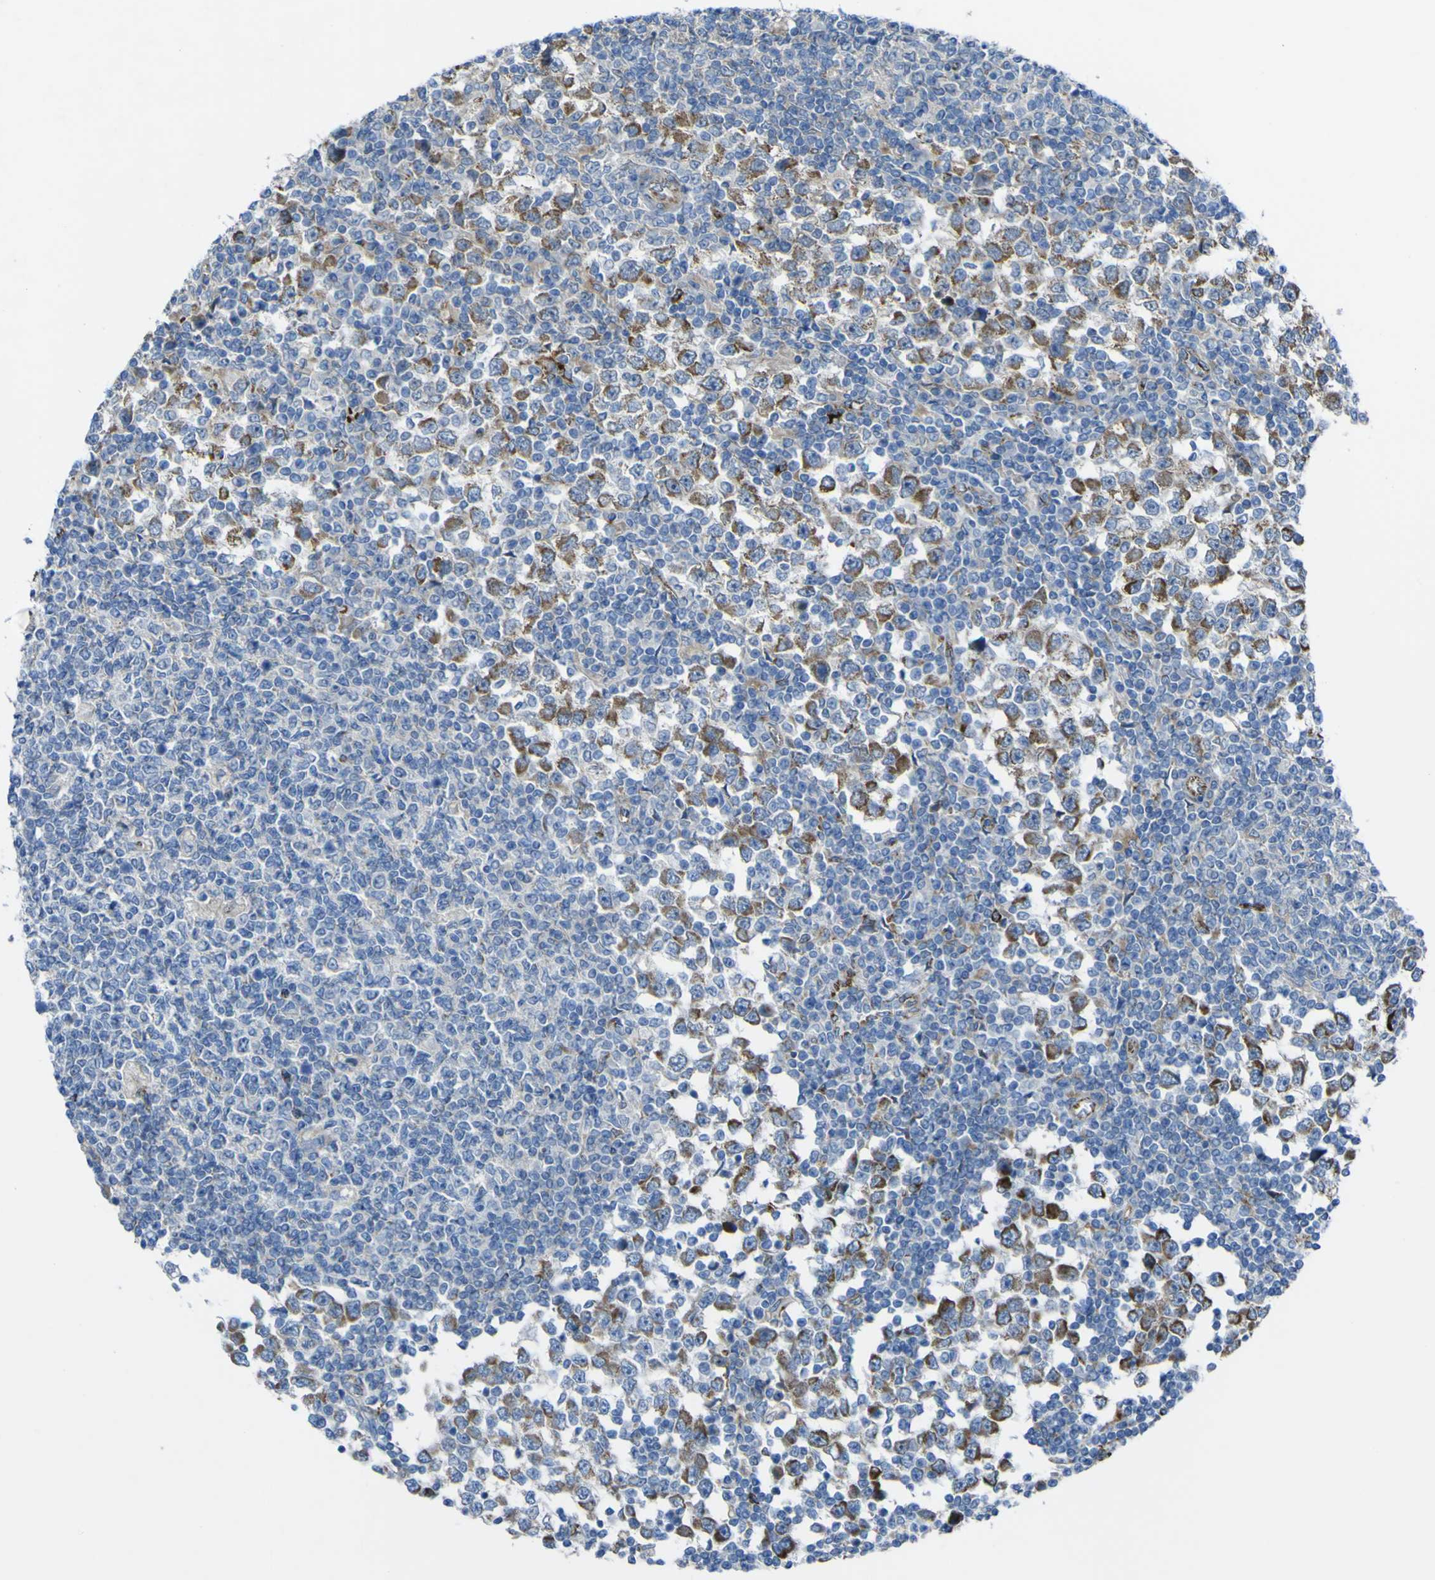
{"staining": {"intensity": "moderate", "quantity": ">75%", "location": "cytoplasmic/membranous"}, "tissue": "testis cancer", "cell_type": "Tumor cells", "image_type": "cancer", "snomed": [{"axis": "morphology", "description": "Seminoma, NOS"}, {"axis": "topography", "description": "Testis"}], "caption": "The histopathology image exhibits immunohistochemical staining of testis cancer. There is moderate cytoplasmic/membranous expression is identified in about >75% of tumor cells.", "gene": "CST3", "patient": {"sex": "male", "age": 65}}